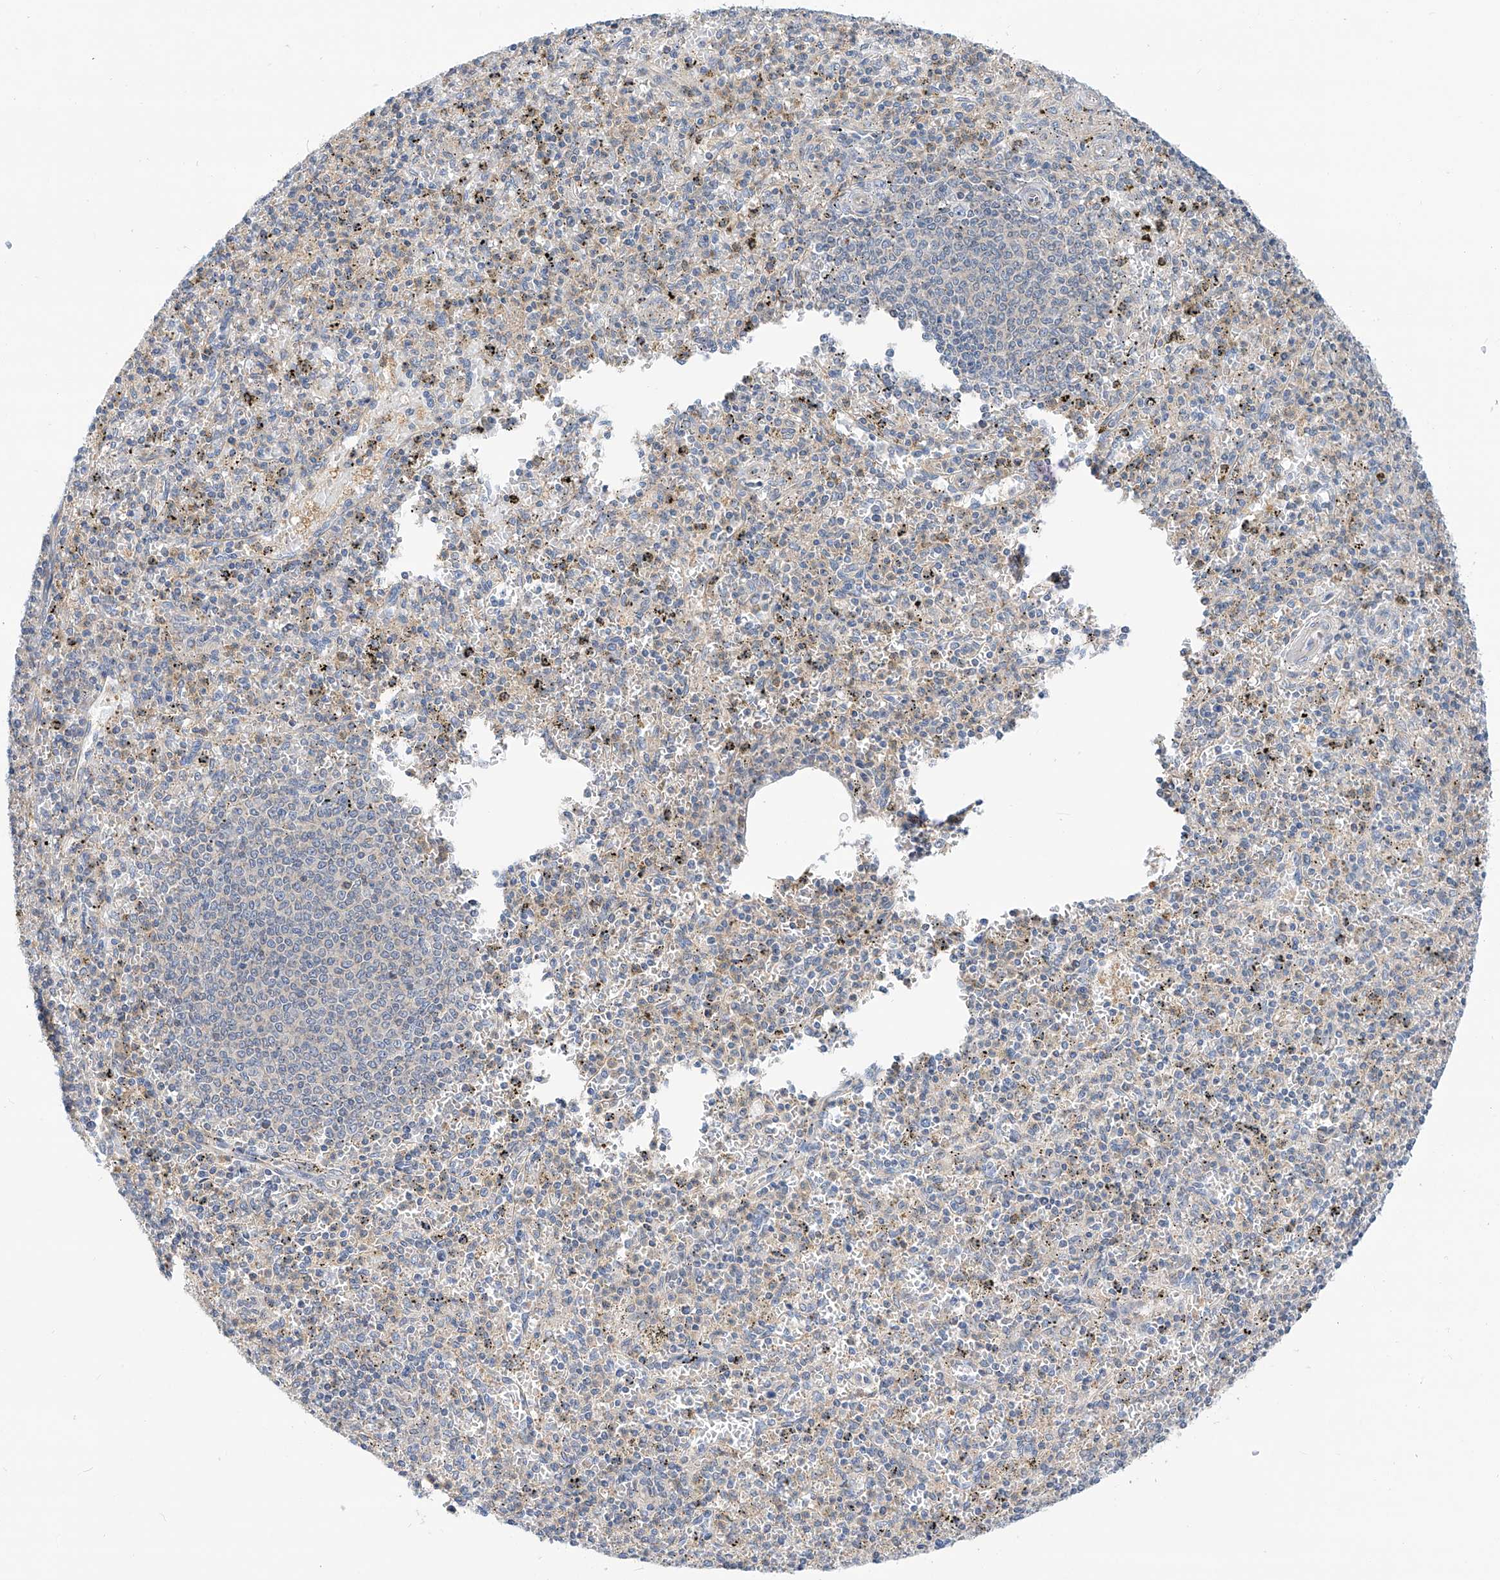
{"staining": {"intensity": "weak", "quantity": "<25%", "location": "cytoplasmic/membranous"}, "tissue": "spleen", "cell_type": "Cells in red pulp", "image_type": "normal", "snomed": [{"axis": "morphology", "description": "Normal tissue, NOS"}, {"axis": "topography", "description": "Spleen"}], "caption": "High magnification brightfield microscopy of unremarkable spleen stained with DAB (3,3'-diaminobenzidine) (brown) and counterstained with hematoxylin (blue): cells in red pulp show no significant expression. (DAB IHC with hematoxylin counter stain).", "gene": "SLC22A7", "patient": {"sex": "male", "age": 72}}